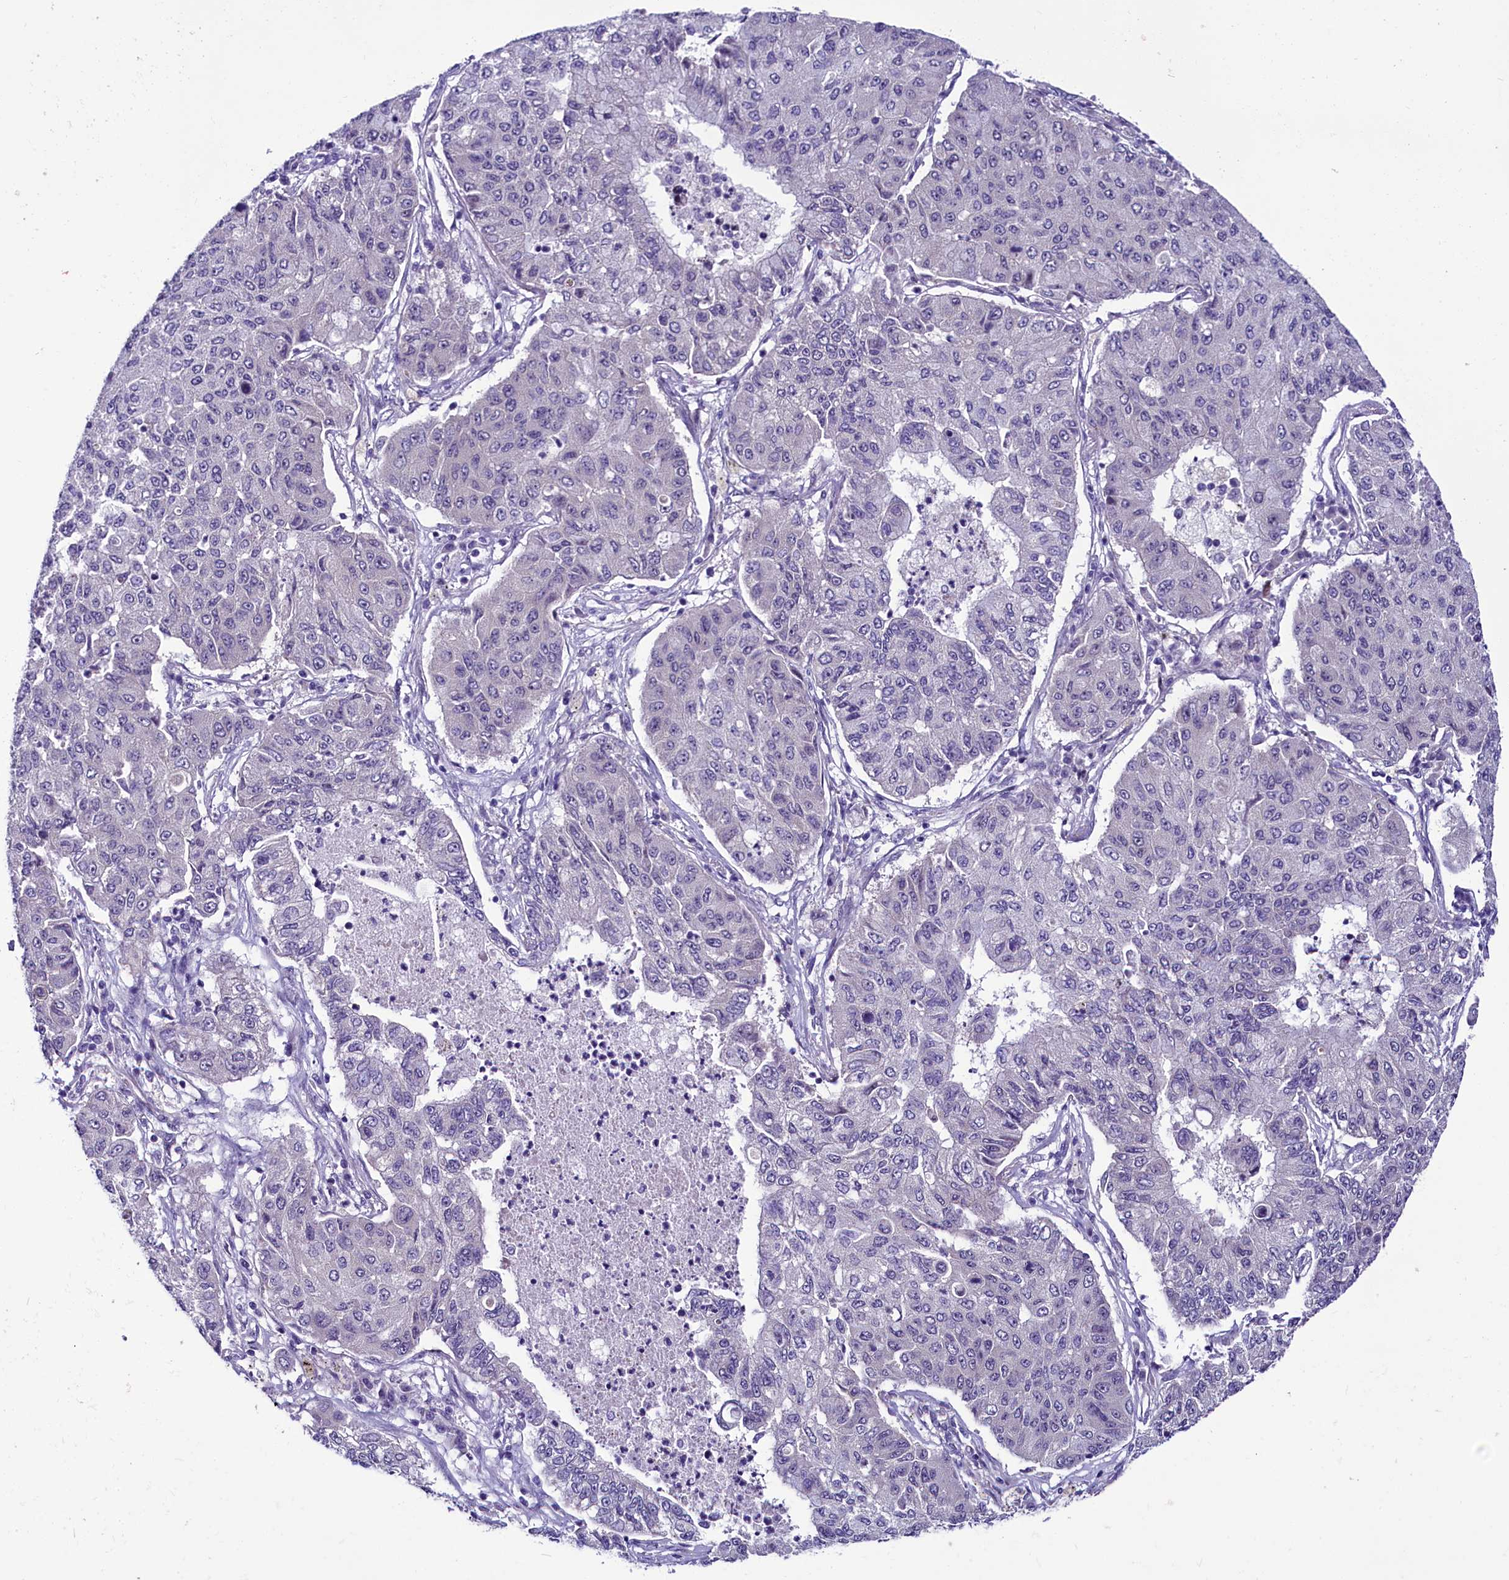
{"staining": {"intensity": "negative", "quantity": "none", "location": "none"}, "tissue": "lung cancer", "cell_type": "Tumor cells", "image_type": "cancer", "snomed": [{"axis": "morphology", "description": "Squamous cell carcinoma, NOS"}, {"axis": "topography", "description": "Lung"}], "caption": "This histopathology image is of lung cancer (squamous cell carcinoma) stained with immunohistochemistry to label a protein in brown with the nuclei are counter-stained blue. There is no staining in tumor cells.", "gene": "CCDC106", "patient": {"sex": "male", "age": 74}}